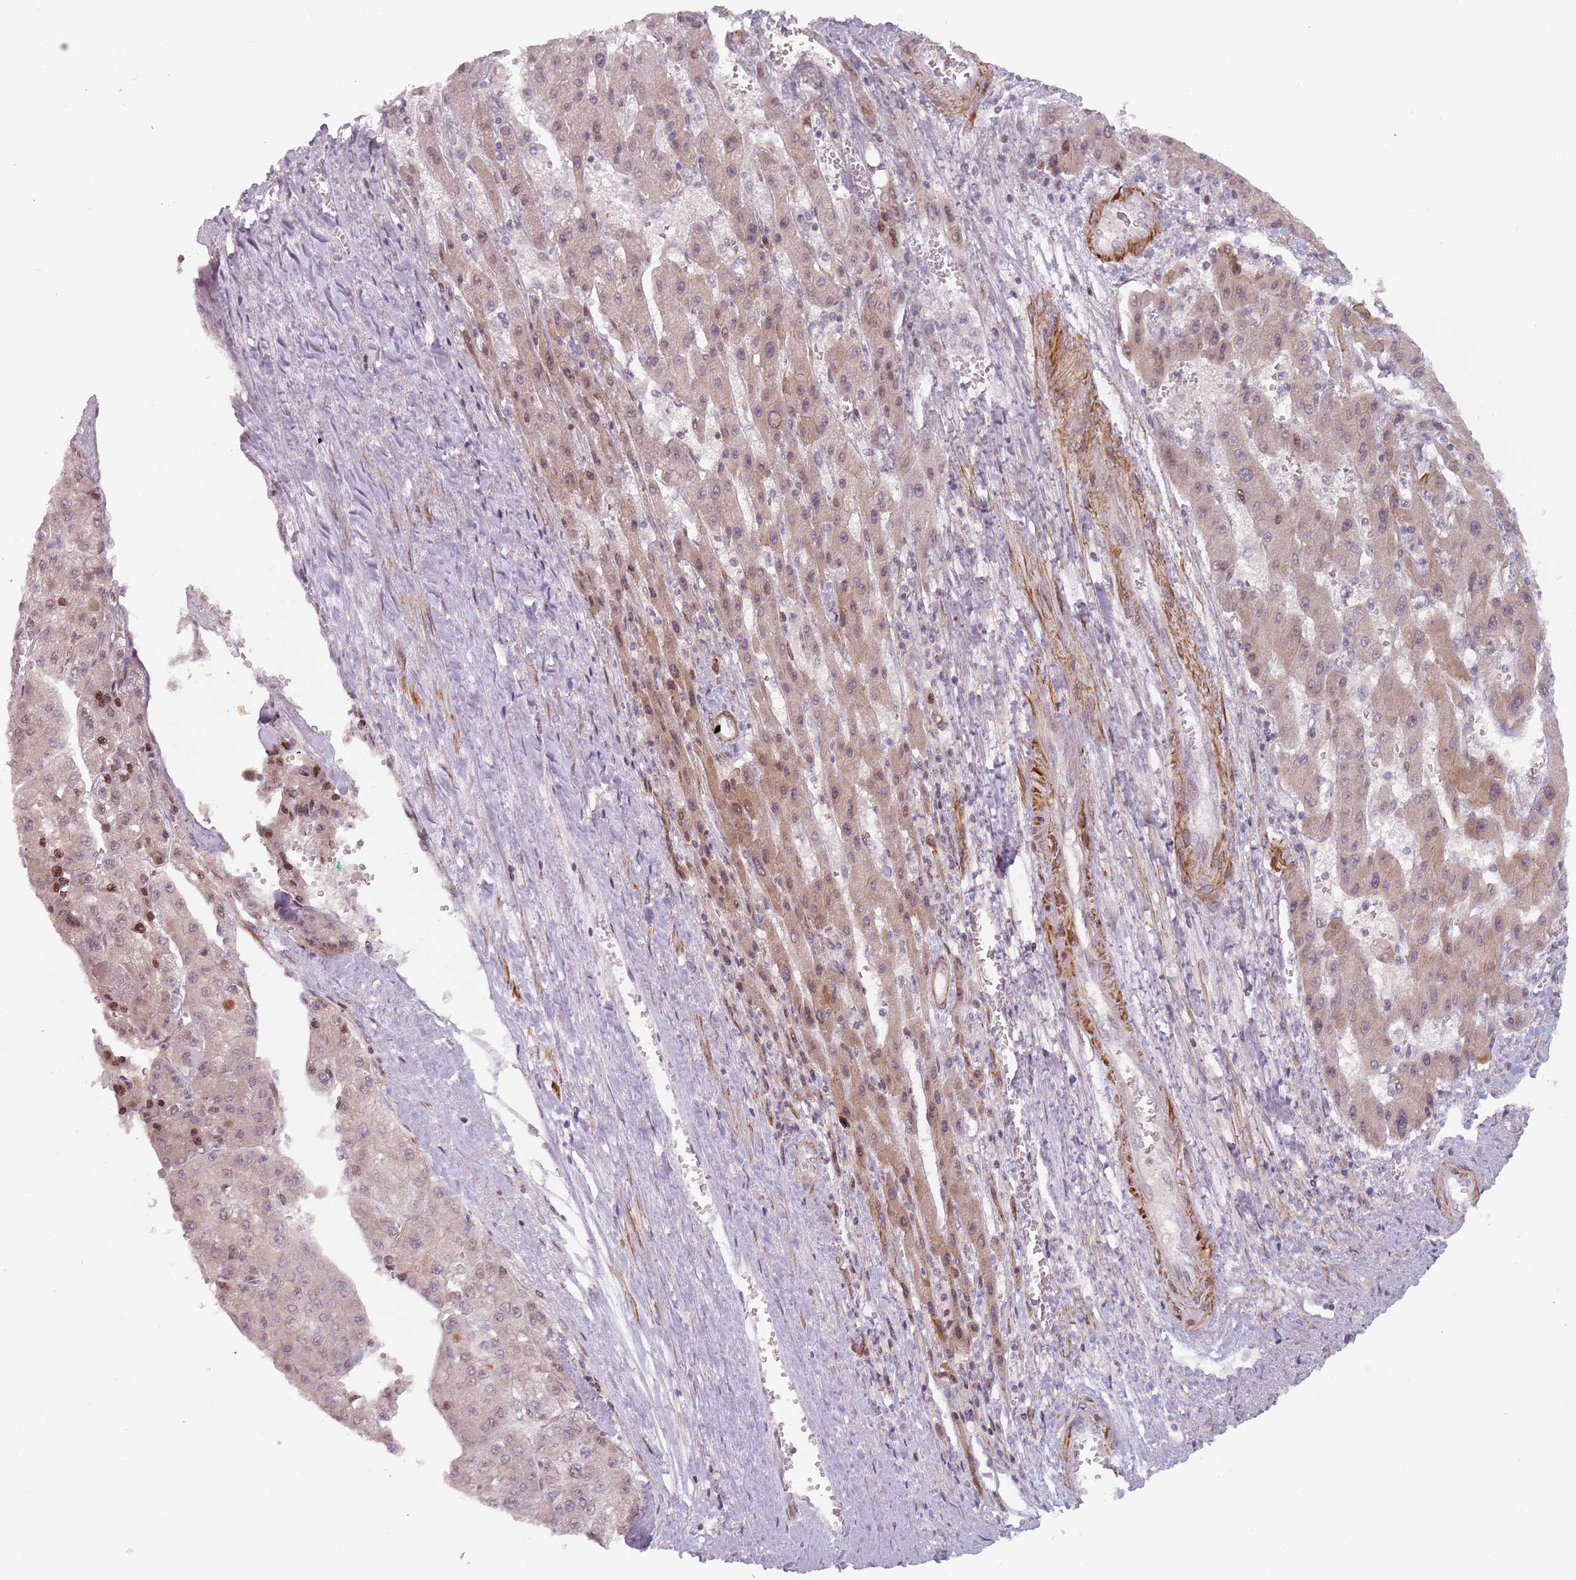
{"staining": {"intensity": "moderate", "quantity": "25%-75%", "location": "cytoplasmic/membranous,nuclear"}, "tissue": "liver cancer", "cell_type": "Tumor cells", "image_type": "cancer", "snomed": [{"axis": "morphology", "description": "Carcinoma, Hepatocellular, NOS"}, {"axis": "topography", "description": "Liver"}], "caption": "The micrograph displays immunohistochemical staining of liver hepatocellular carcinoma. There is moderate cytoplasmic/membranous and nuclear positivity is seen in about 25%-75% of tumor cells. (brown staining indicates protein expression, while blue staining denotes nuclei).", "gene": "RPS6KA2", "patient": {"sex": "female", "age": 73}}